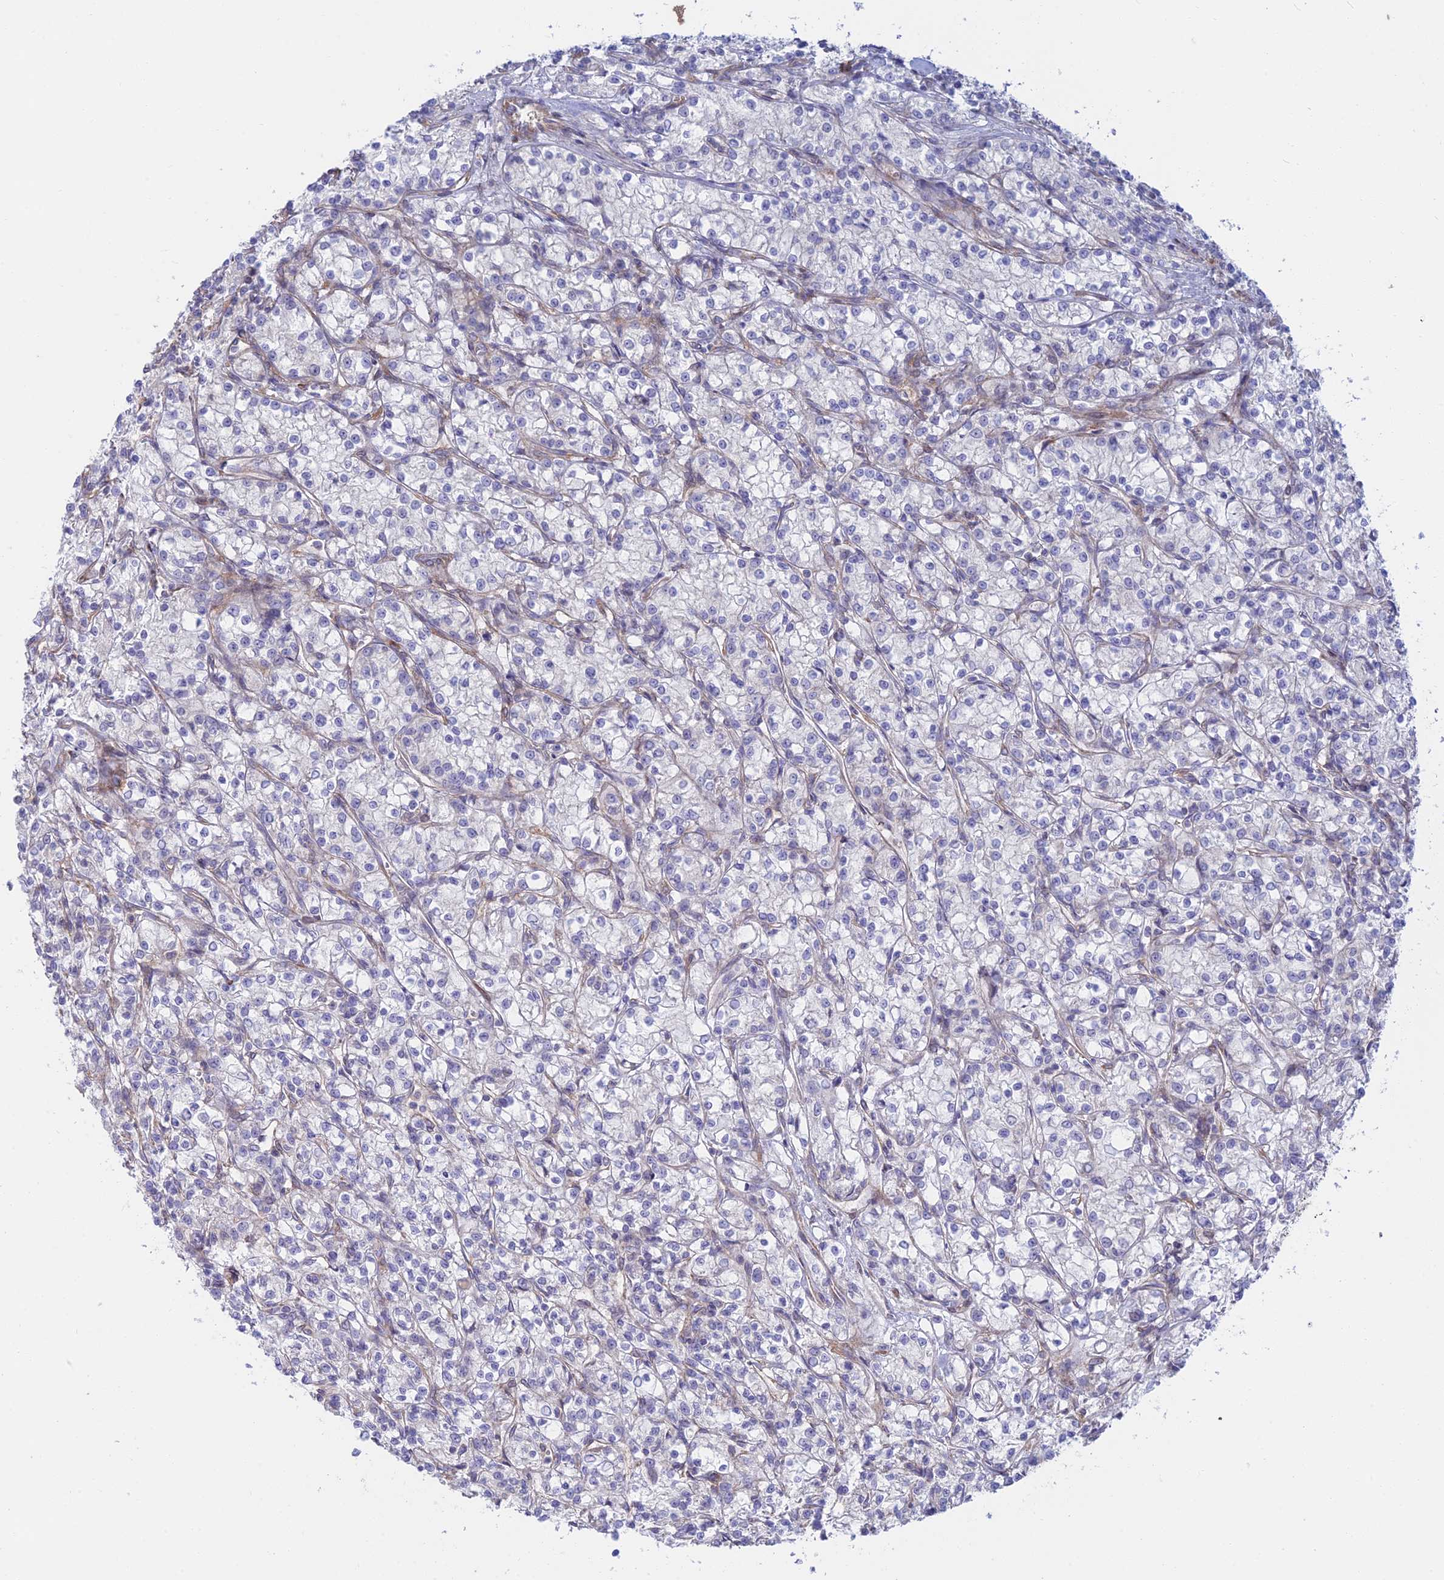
{"staining": {"intensity": "negative", "quantity": "none", "location": "none"}, "tissue": "renal cancer", "cell_type": "Tumor cells", "image_type": "cancer", "snomed": [{"axis": "morphology", "description": "Adenocarcinoma, NOS"}, {"axis": "topography", "description": "Kidney"}], "caption": "This micrograph is of adenocarcinoma (renal) stained with immunohistochemistry to label a protein in brown with the nuclei are counter-stained blue. There is no positivity in tumor cells. (DAB immunohistochemistry, high magnification).", "gene": "KCNAB1", "patient": {"sex": "female", "age": 59}}